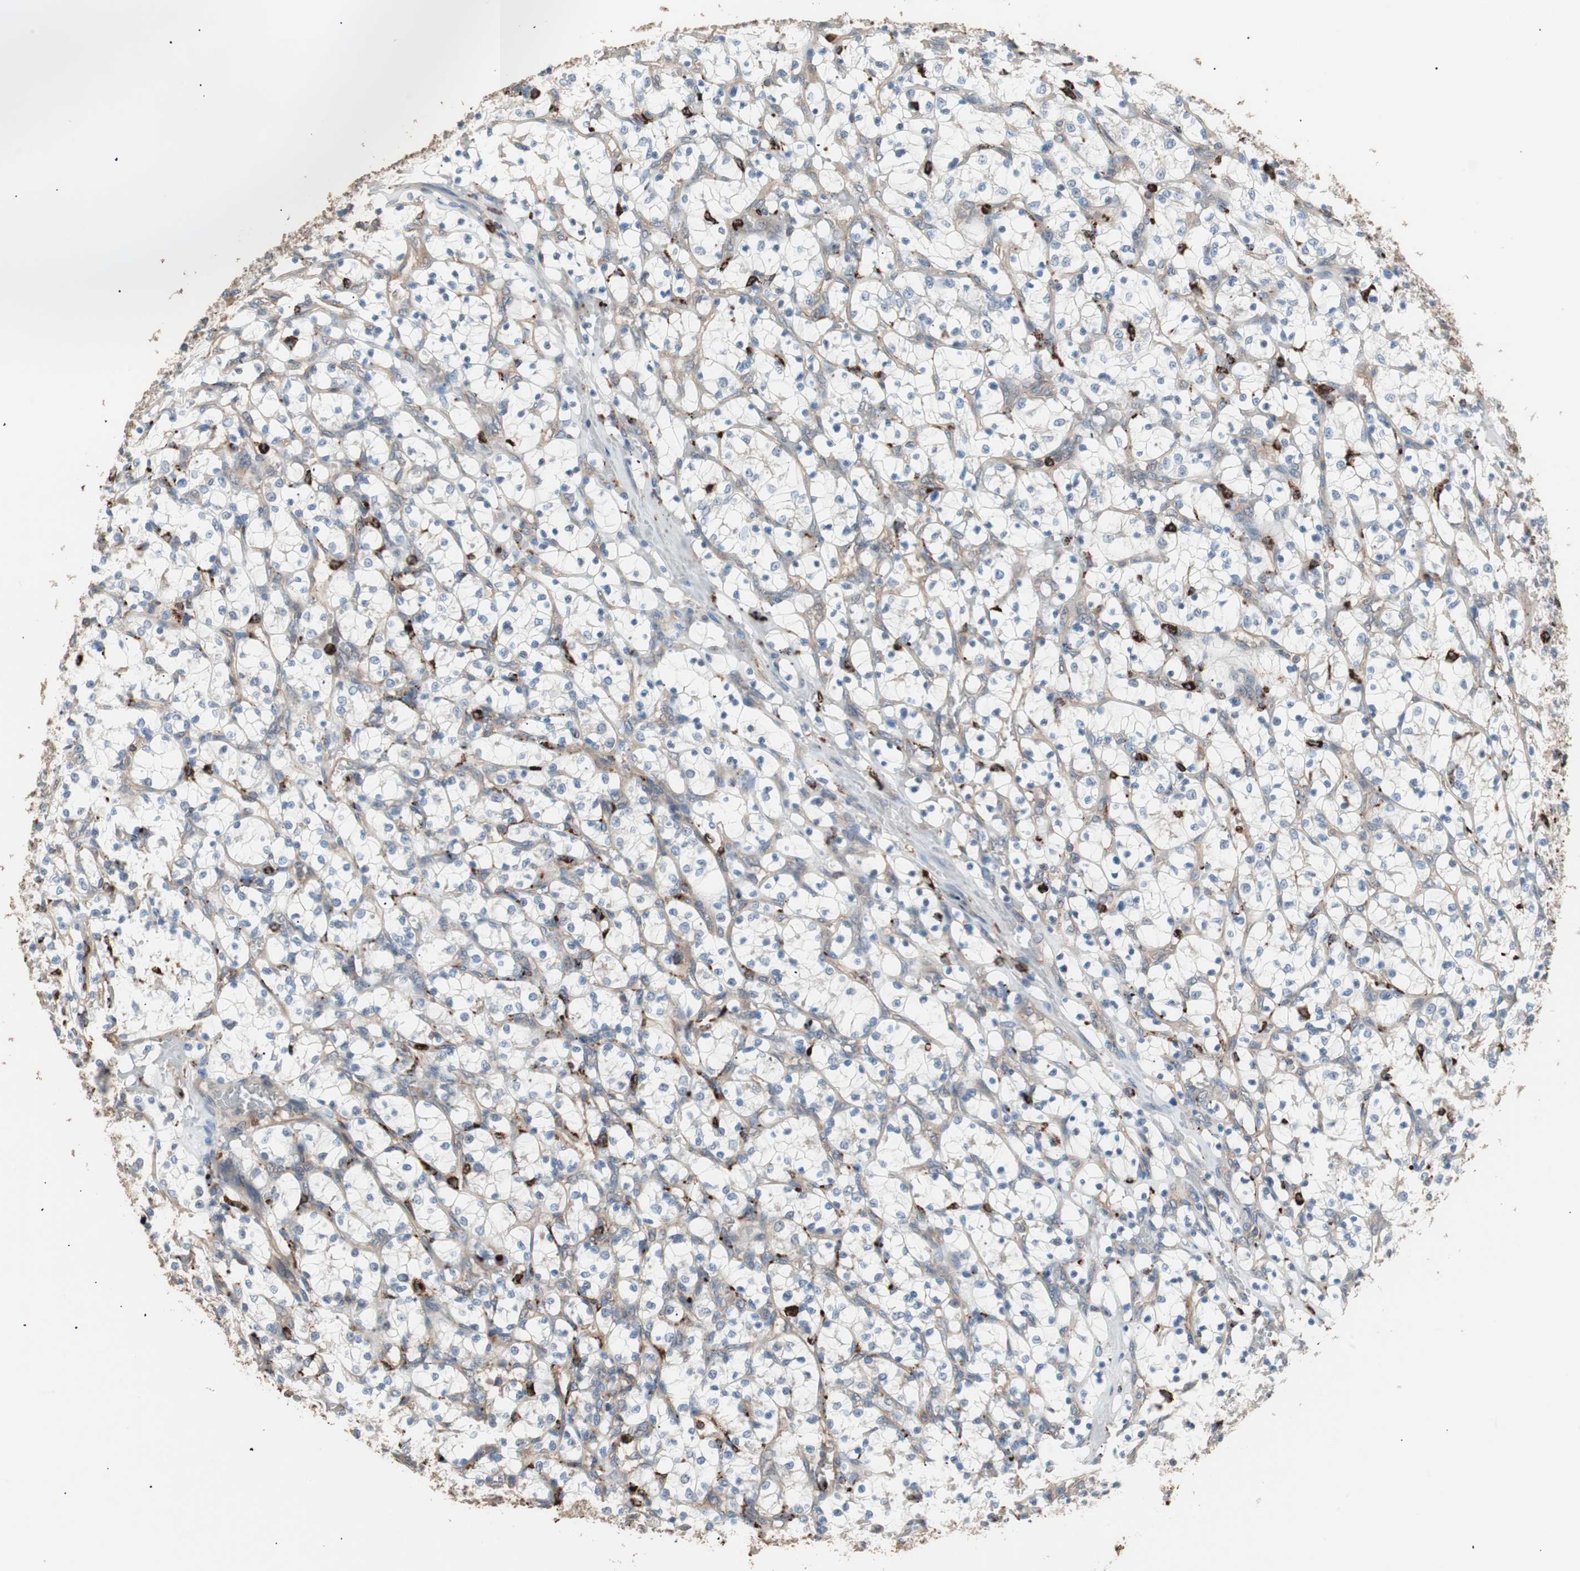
{"staining": {"intensity": "negative", "quantity": "none", "location": "none"}, "tissue": "renal cancer", "cell_type": "Tumor cells", "image_type": "cancer", "snomed": [{"axis": "morphology", "description": "Adenocarcinoma, NOS"}, {"axis": "topography", "description": "Kidney"}], "caption": "The immunohistochemistry (IHC) image has no significant staining in tumor cells of renal adenocarcinoma tissue.", "gene": "CCT3", "patient": {"sex": "female", "age": 69}}